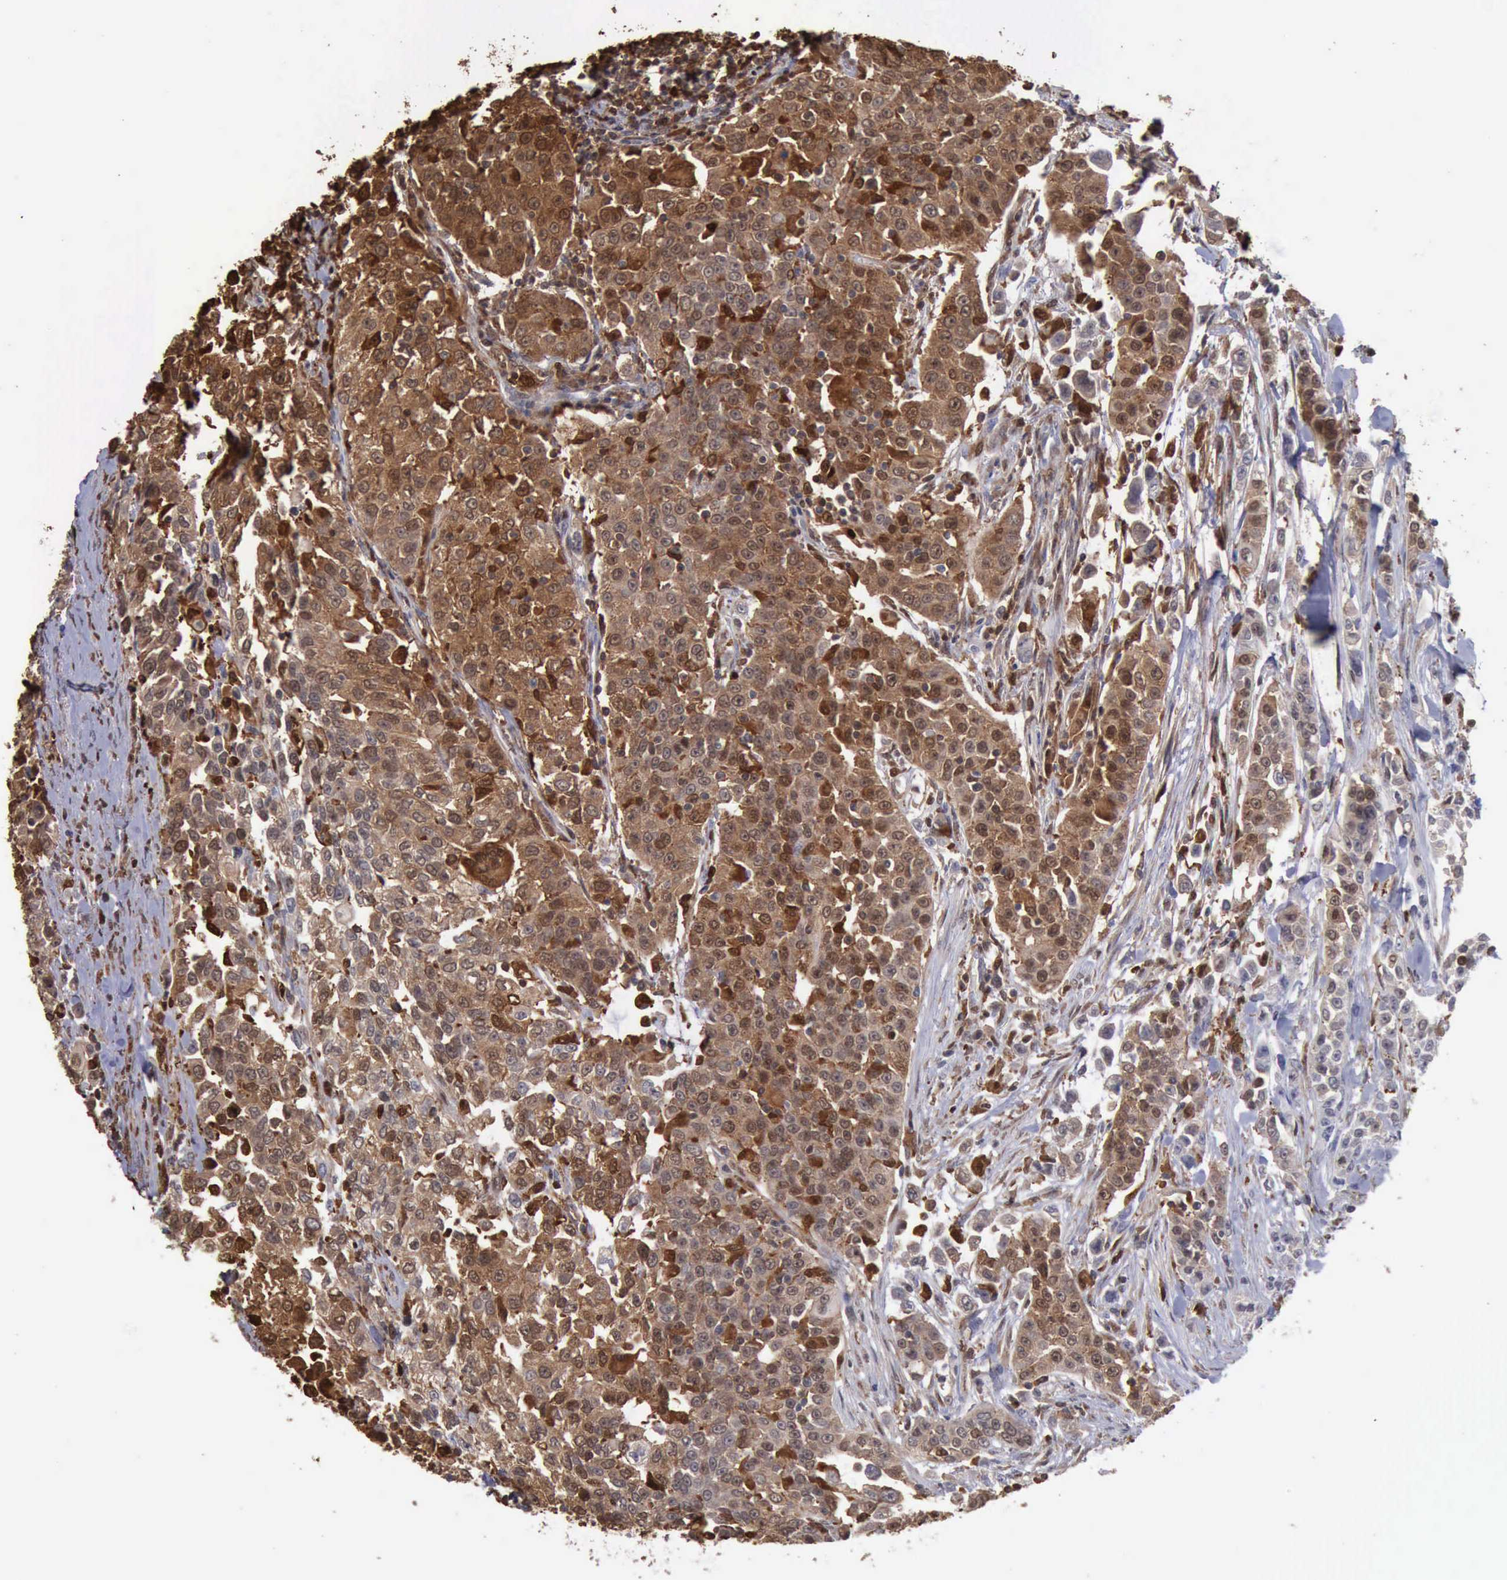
{"staining": {"intensity": "moderate", "quantity": ">75%", "location": "cytoplasmic/membranous,nuclear"}, "tissue": "urothelial cancer", "cell_type": "Tumor cells", "image_type": "cancer", "snomed": [{"axis": "morphology", "description": "Urothelial carcinoma, High grade"}, {"axis": "topography", "description": "Urinary bladder"}], "caption": "High-power microscopy captured an IHC micrograph of high-grade urothelial carcinoma, revealing moderate cytoplasmic/membranous and nuclear staining in about >75% of tumor cells.", "gene": "STAT1", "patient": {"sex": "female", "age": 80}}